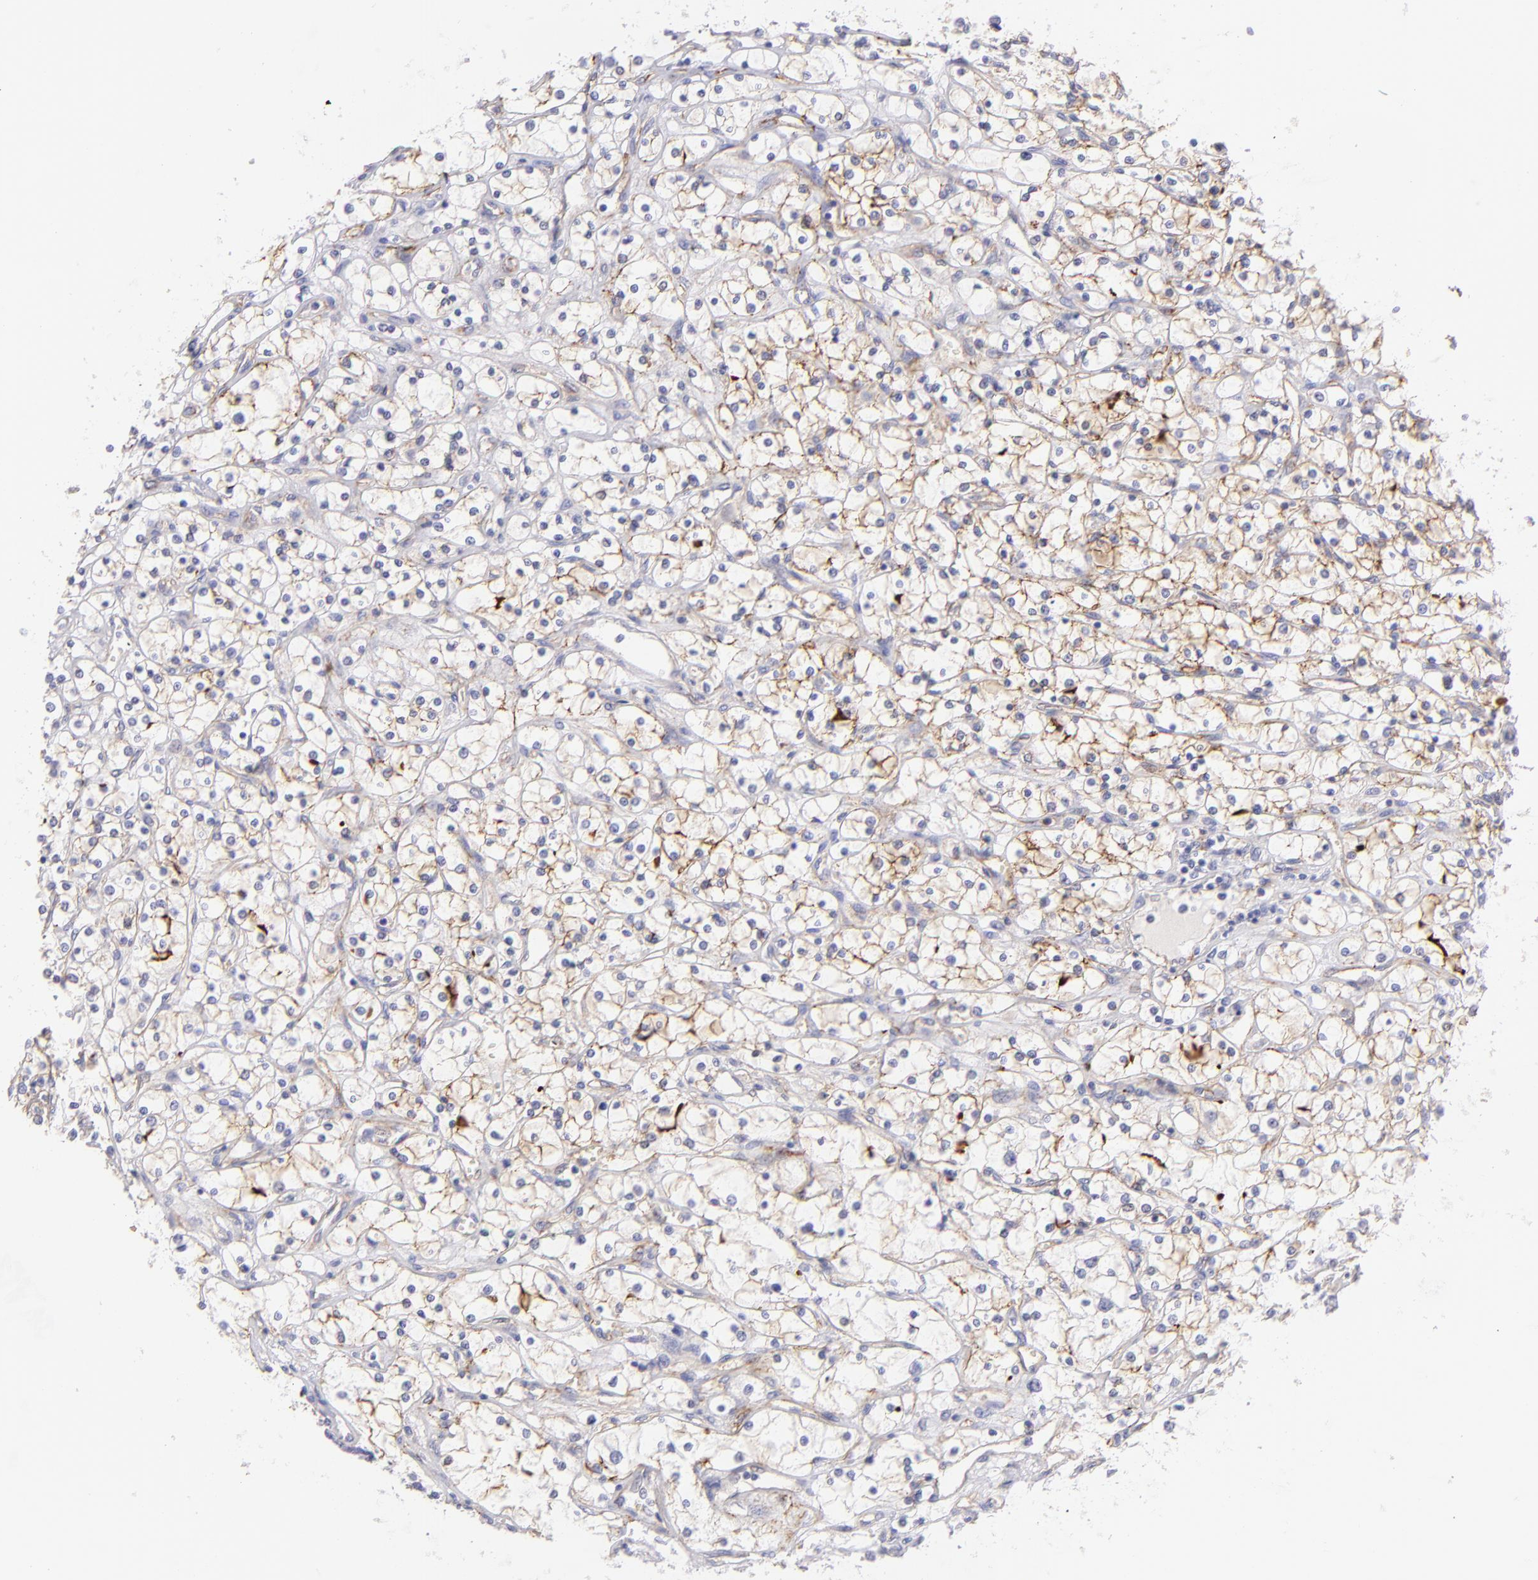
{"staining": {"intensity": "weak", "quantity": "25%-75%", "location": "cytoplasmic/membranous"}, "tissue": "renal cancer", "cell_type": "Tumor cells", "image_type": "cancer", "snomed": [{"axis": "morphology", "description": "Adenocarcinoma, NOS"}, {"axis": "topography", "description": "Kidney"}], "caption": "A brown stain highlights weak cytoplasmic/membranous staining of a protein in human adenocarcinoma (renal) tumor cells.", "gene": "CD81", "patient": {"sex": "male", "age": 61}}